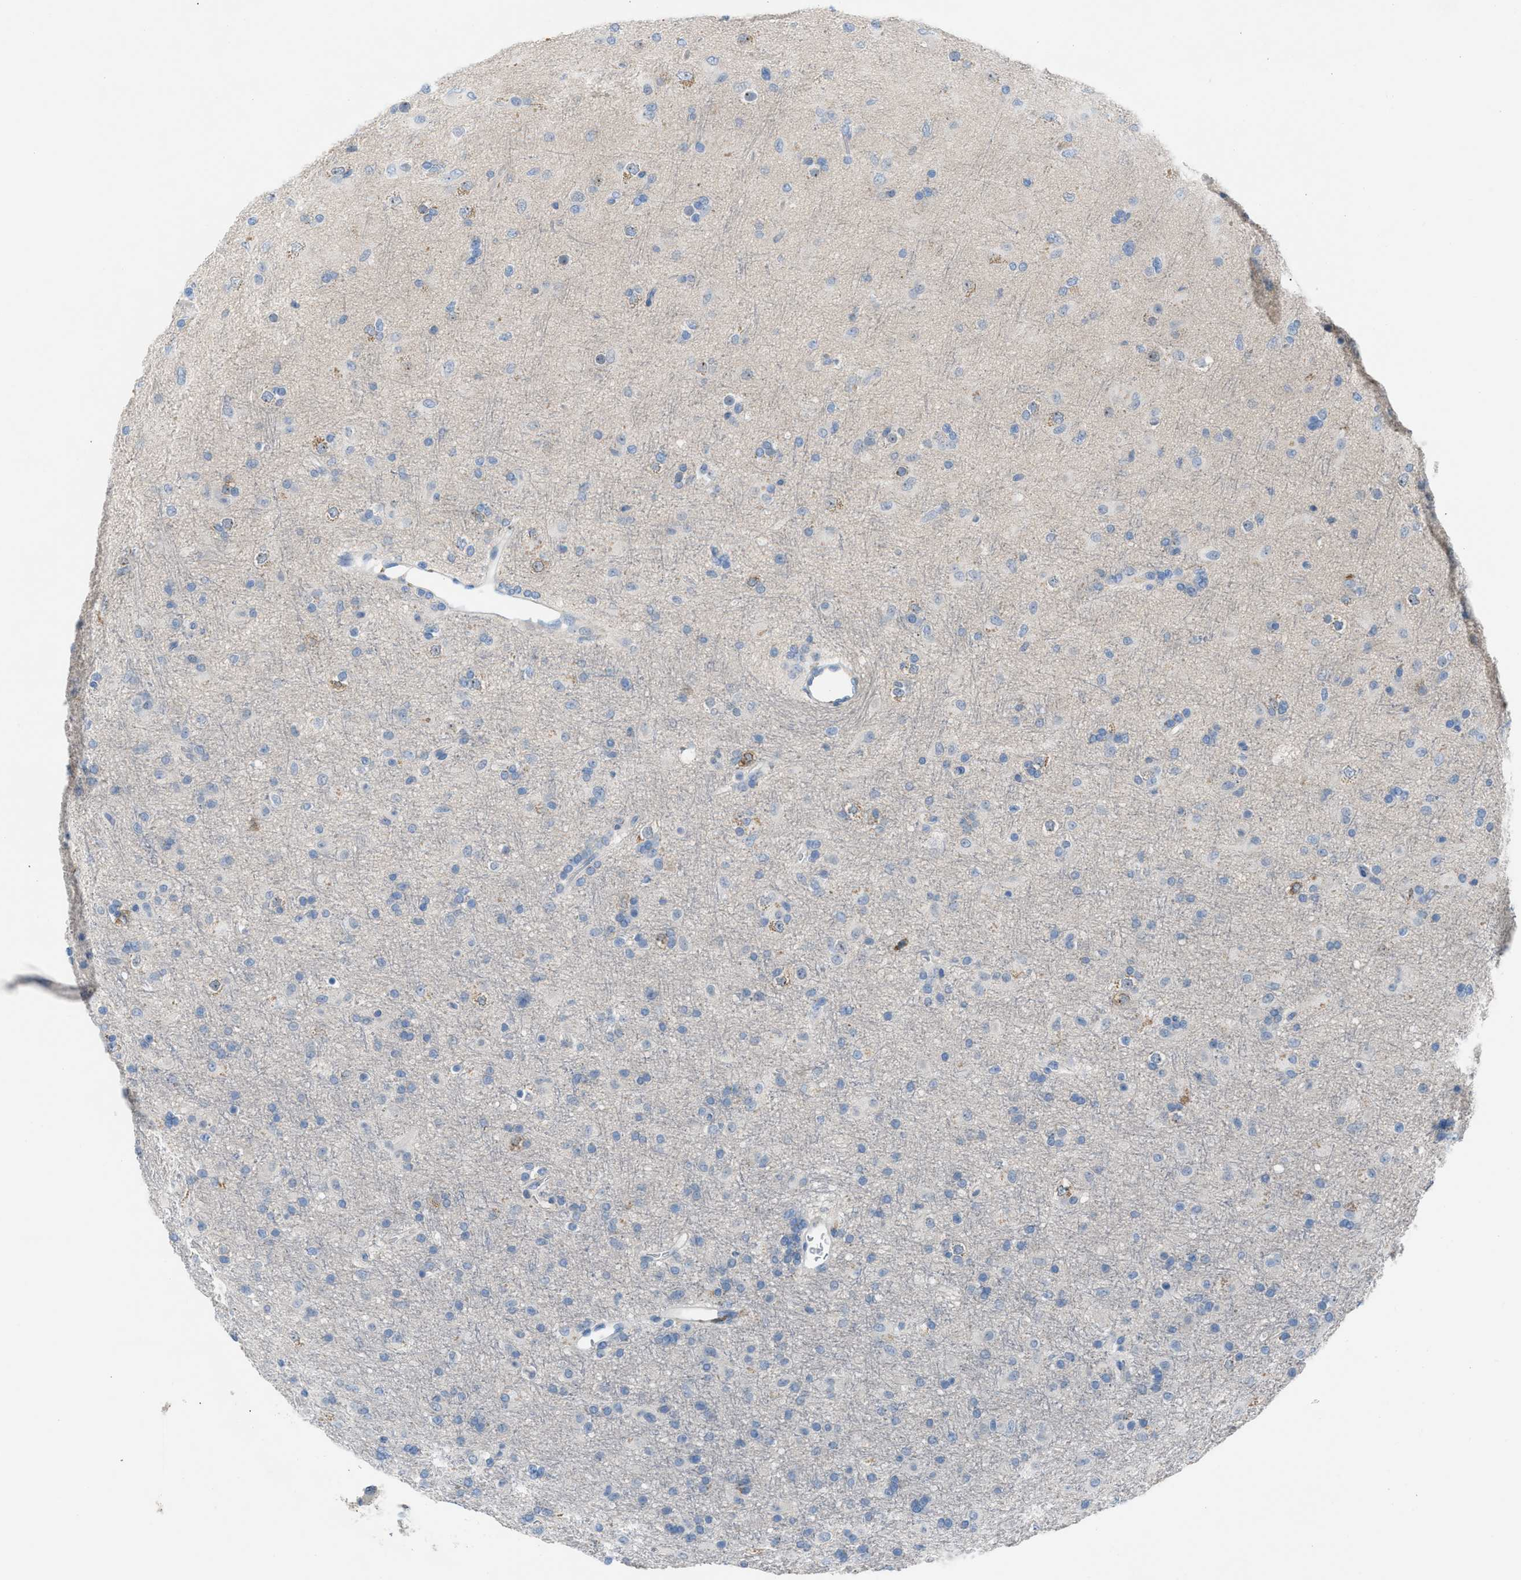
{"staining": {"intensity": "negative", "quantity": "none", "location": "none"}, "tissue": "glioma", "cell_type": "Tumor cells", "image_type": "cancer", "snomed": [{"axis": "morphology", "description": "Glioma, malignant, Low grade"}, {"axis": "topography", "description": "Brain"}], "caption": "IHC image of neoplastic tissue: human glioma stained with DAB exhibits no significant protein expression in tumor cells.", "gene": "CLEC10A", "patient": {"sex": "male", "age": 65}}